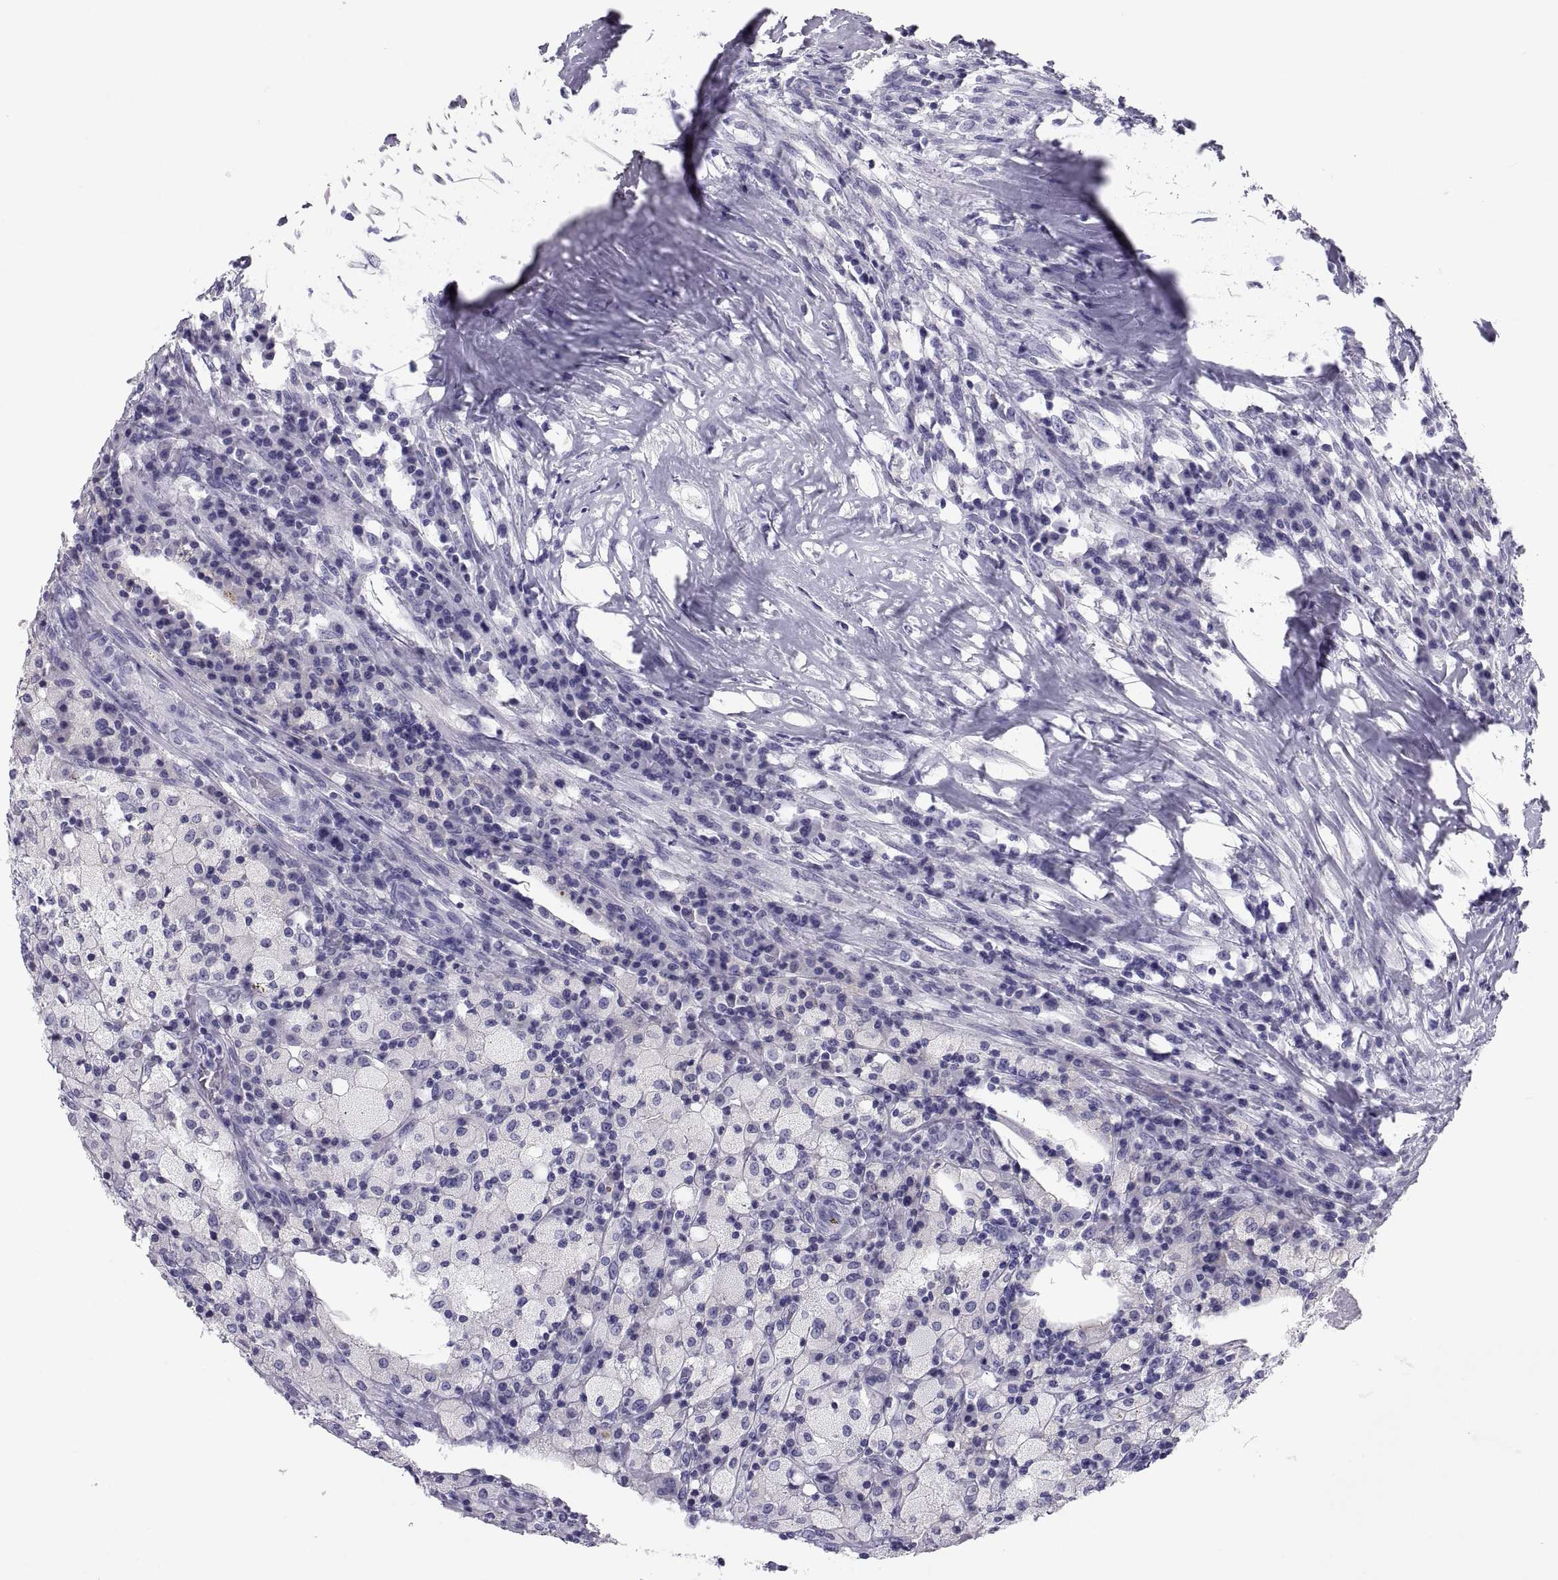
{"staining": {"intensity": "negative", "quantity": "none", "location": "none"}, "tissue": "testis cancer", "cell_type": "Tumor cells", "image_type": "cancer", "snomed": [{"axis": "morphology", "description": "Necrosis, NOS"}, {"axis": "morphology", "description": "Carcinoma, Embryonal, NOS"}, {"axis": "topography", "description": "Testis"}], "caption": "Immunohistochemical staining of testis cancer exhibits no significant staining in tumor cells.", "gene": "DEFB129", "patient": {"sex": "male", "age": 19}}